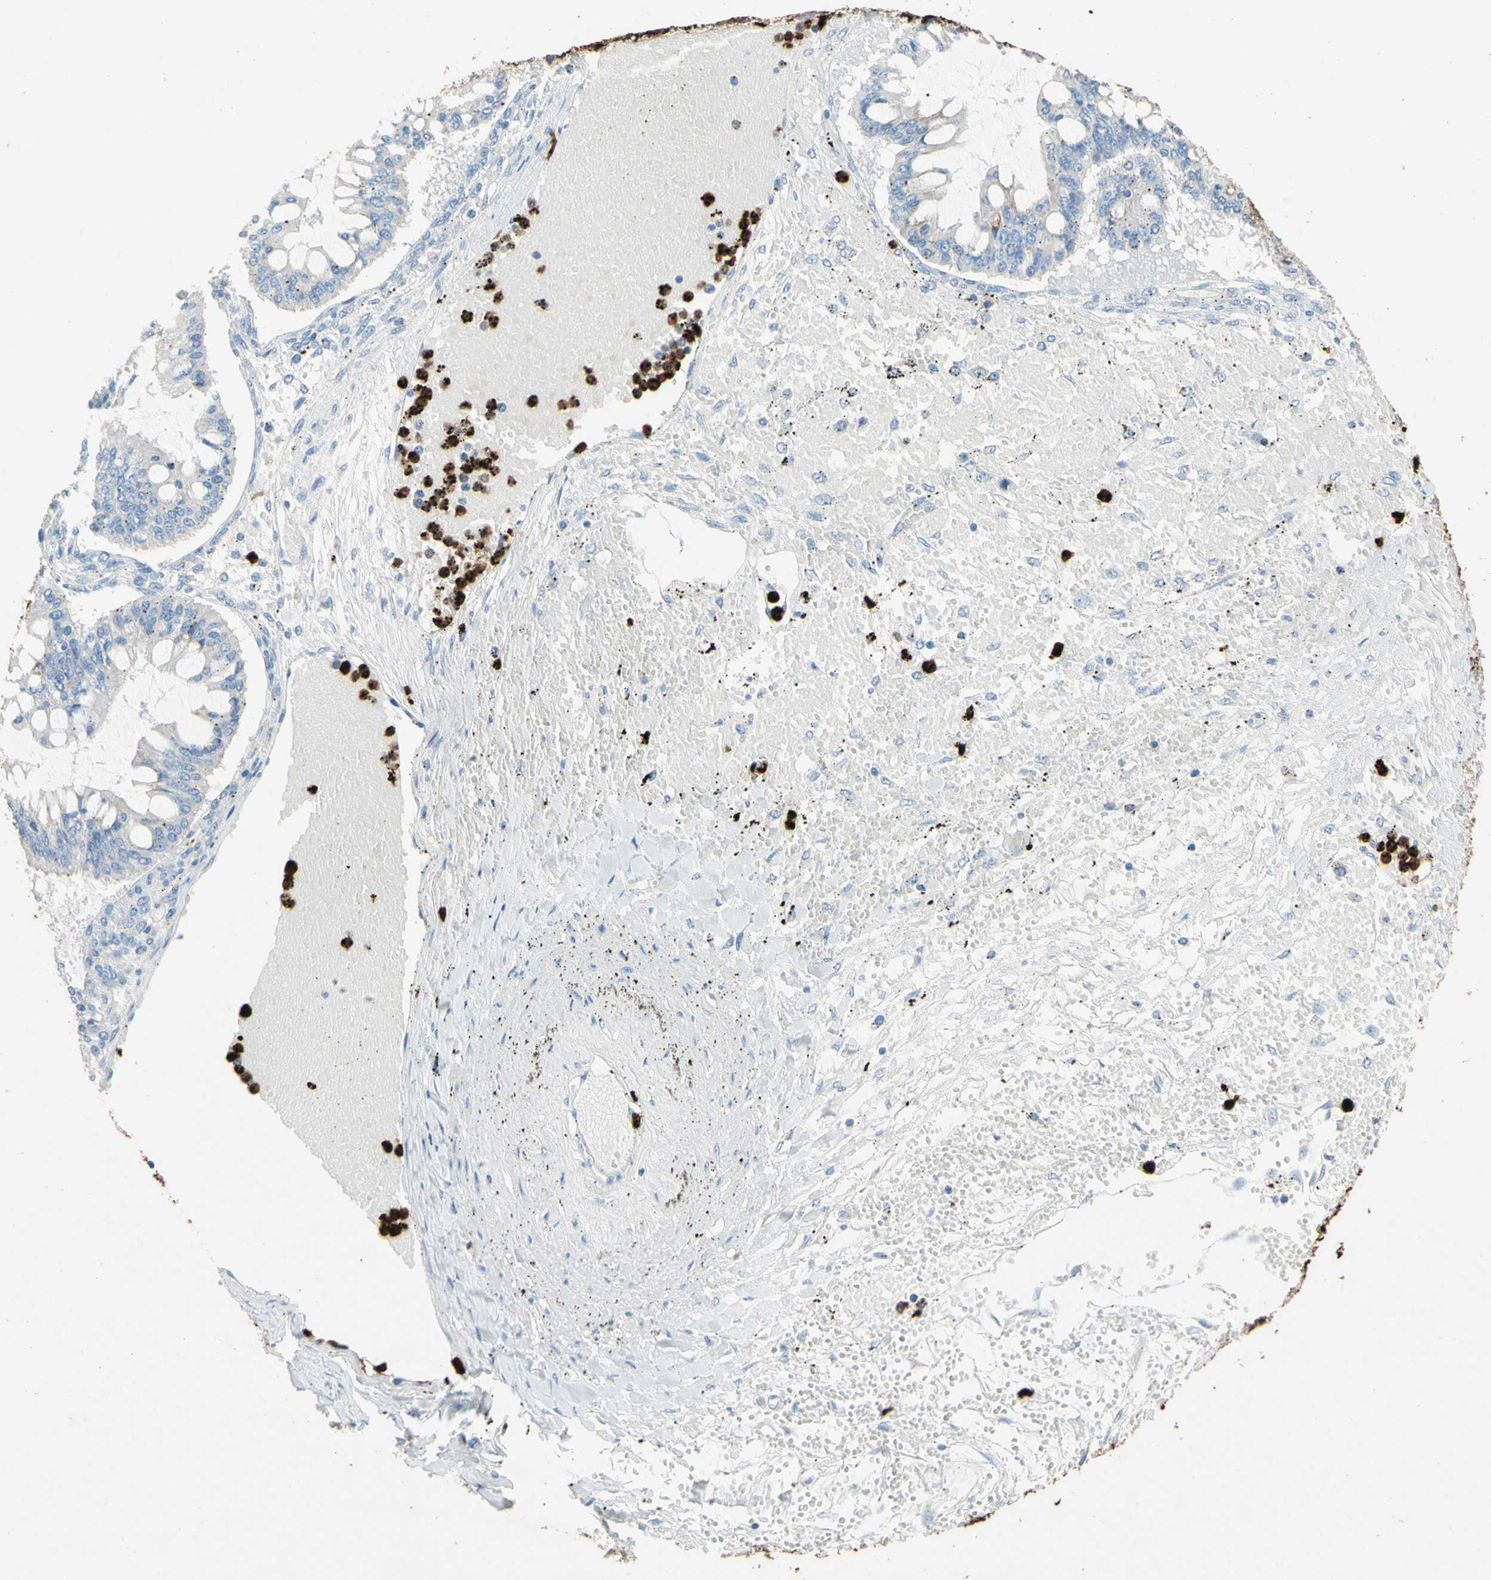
{"staining": {"intensity": "negative", "quantity": "none", "location": "none"}, "tissue": "ovarian cancer", "cell_type": "Tumor cells", "image_type": "cancer", "snomed": [{"axis": "morphology", "description": "Cystadenocarcinoma, mucinous, NOS"}, {"axis": "topography", "description": "Ovary"}], "caption": "IHC histopathology image of ovarian cancer stained for a protein (brown), which displays no positivity in tumor cells.", "gene": "NFKBIZ", "patient": {"sex": "female", "age": 73}}